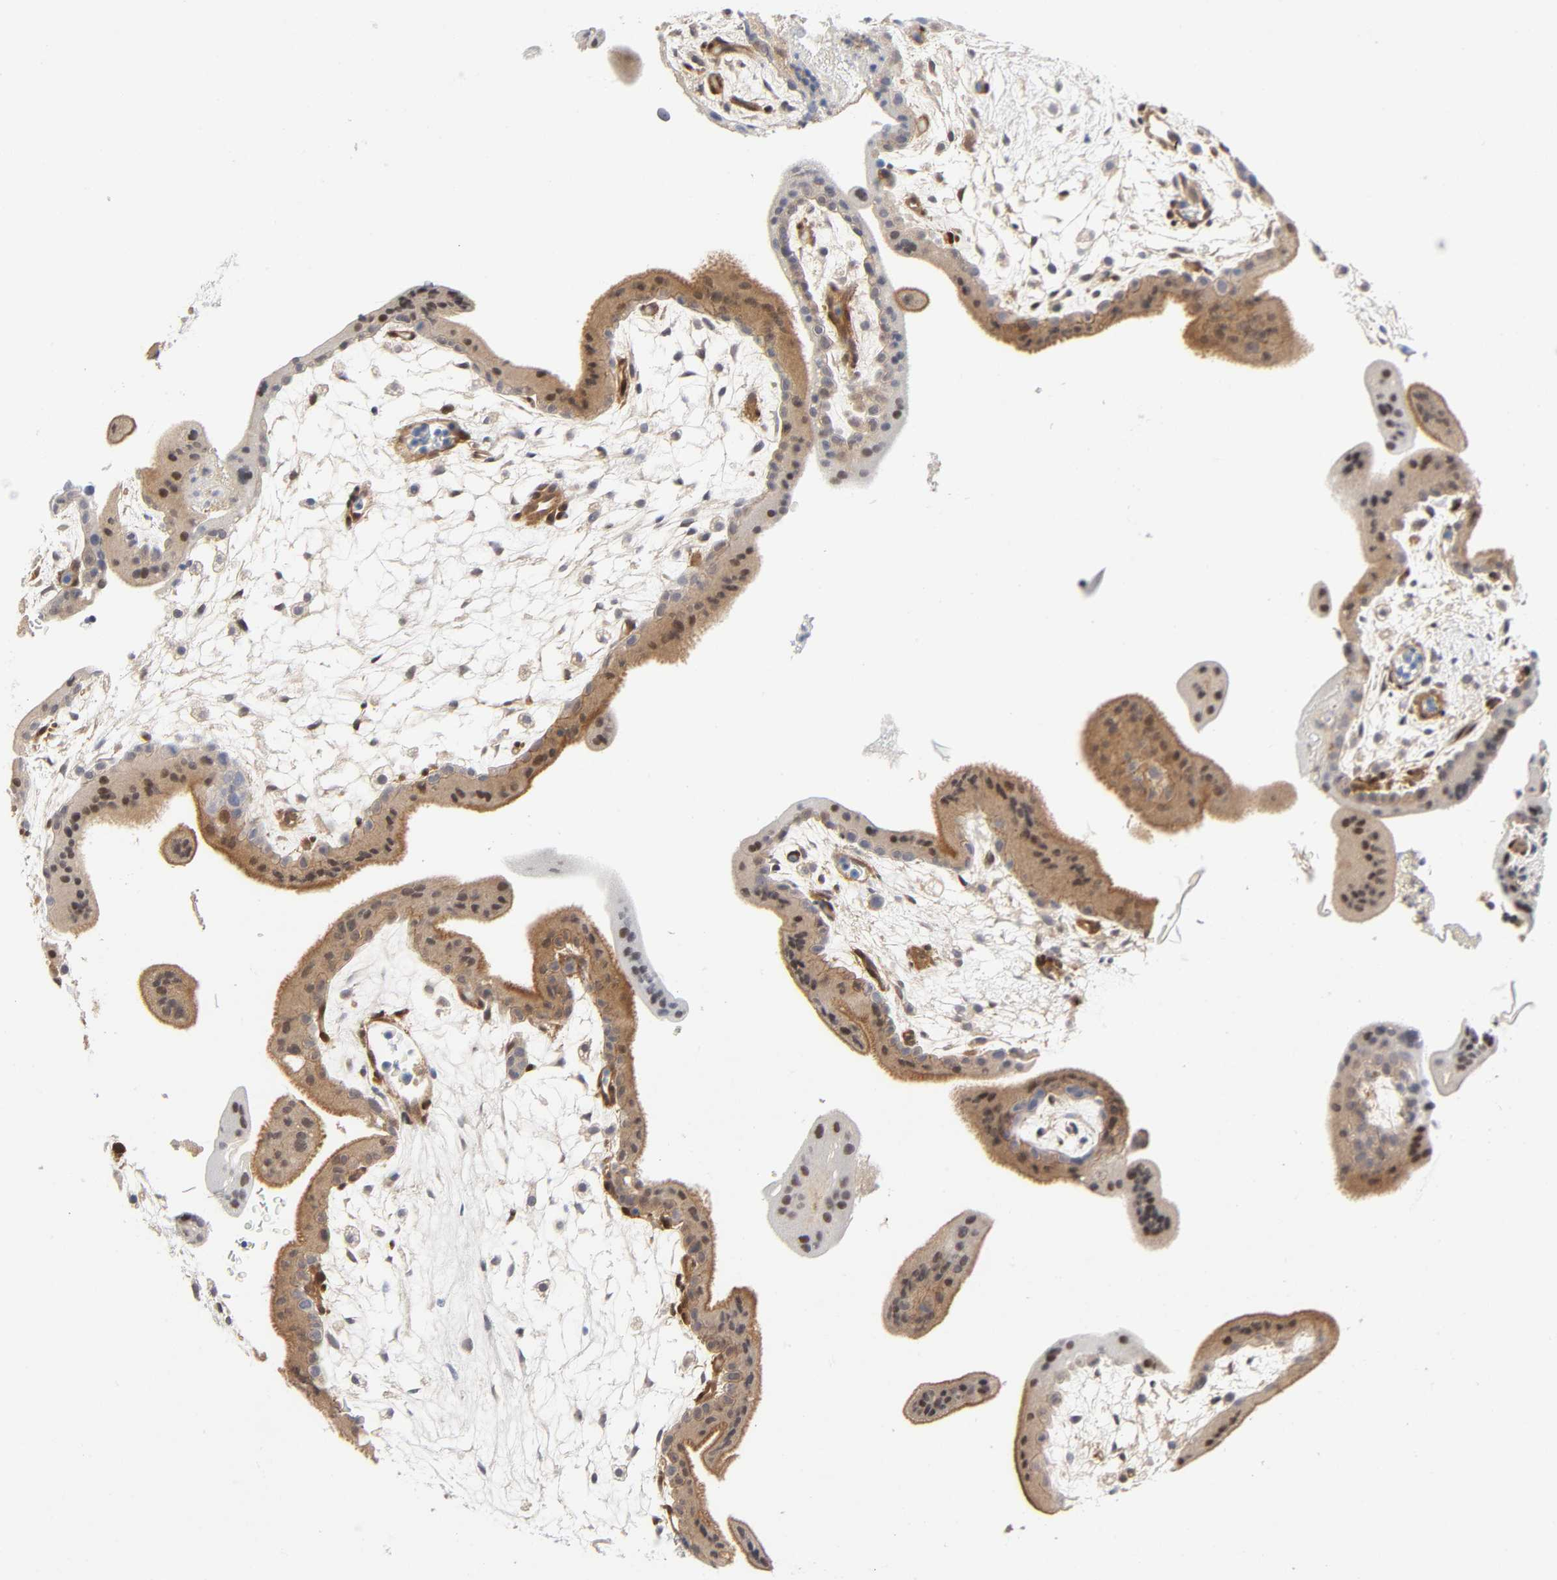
{"staining": {"intensity": "weak", "quantity": ">75%", "location": "cytoplasmic/membranous"}, "tissue": "placenta", "cell_type": "Trophoblastic cells", "image_type": "normal", "snomed": [{"axis": "morphology", "description": "Normal tissue, NOS"}, {"axis": "topography", "description": "Placenta"}], "caption": "Protein staining displays weak cytoplasmic/membranous positivity in about >75% of trophoblastic cells in benign placenta. The staining is performed using DAB (3,3'-diaminobenzidine) brown chromogen to label protein expression. The nuclei are counter-stained blue using hematoxylin.", "gene": "PTEN", "patient": {"sex": "female", "age": 35}}